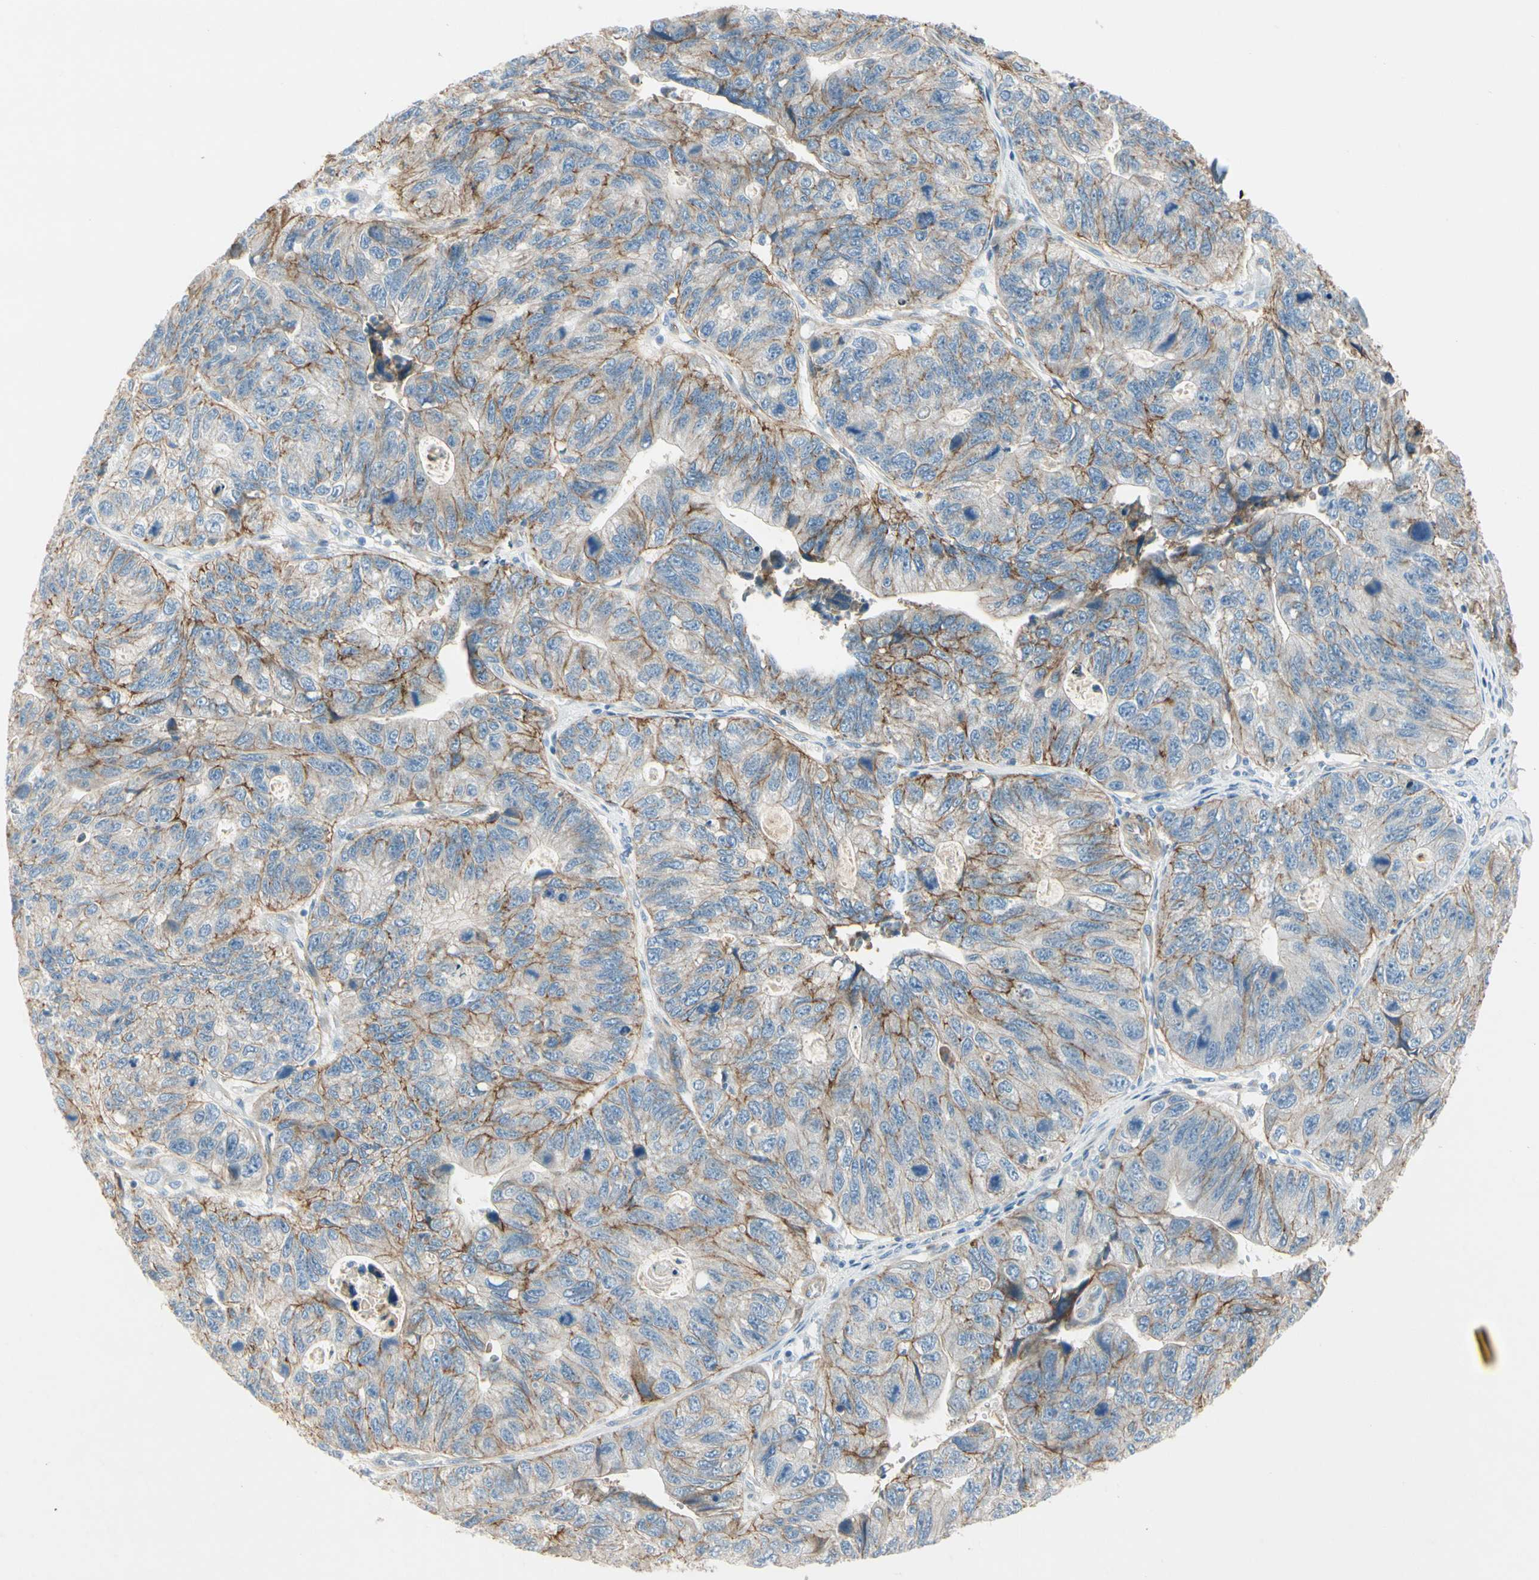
{"staining": {"intensity": "weak", "quantity": "25%-75%", "location": "cytoplasmic/membranous"}, "tissue": "stomach cancer", "cell_type": "Tumor cells", "image_type": "cancer", "snomed": [{"axis": "morphology", "description": "Adenocarcinoma, NOS"}, {"axis": "topography", "description": "Stomach"}], "caption": "An immunohistochemistry (IHC) histopathology image of tumor tissue is shown. Protein staining in brown highlights weak cytoplasmic/membranous positivity in adenocarcinoma (stomach) within tumor cells.", "gene": "ITGA3", "patient": {"sex": "male", "age": 59}}